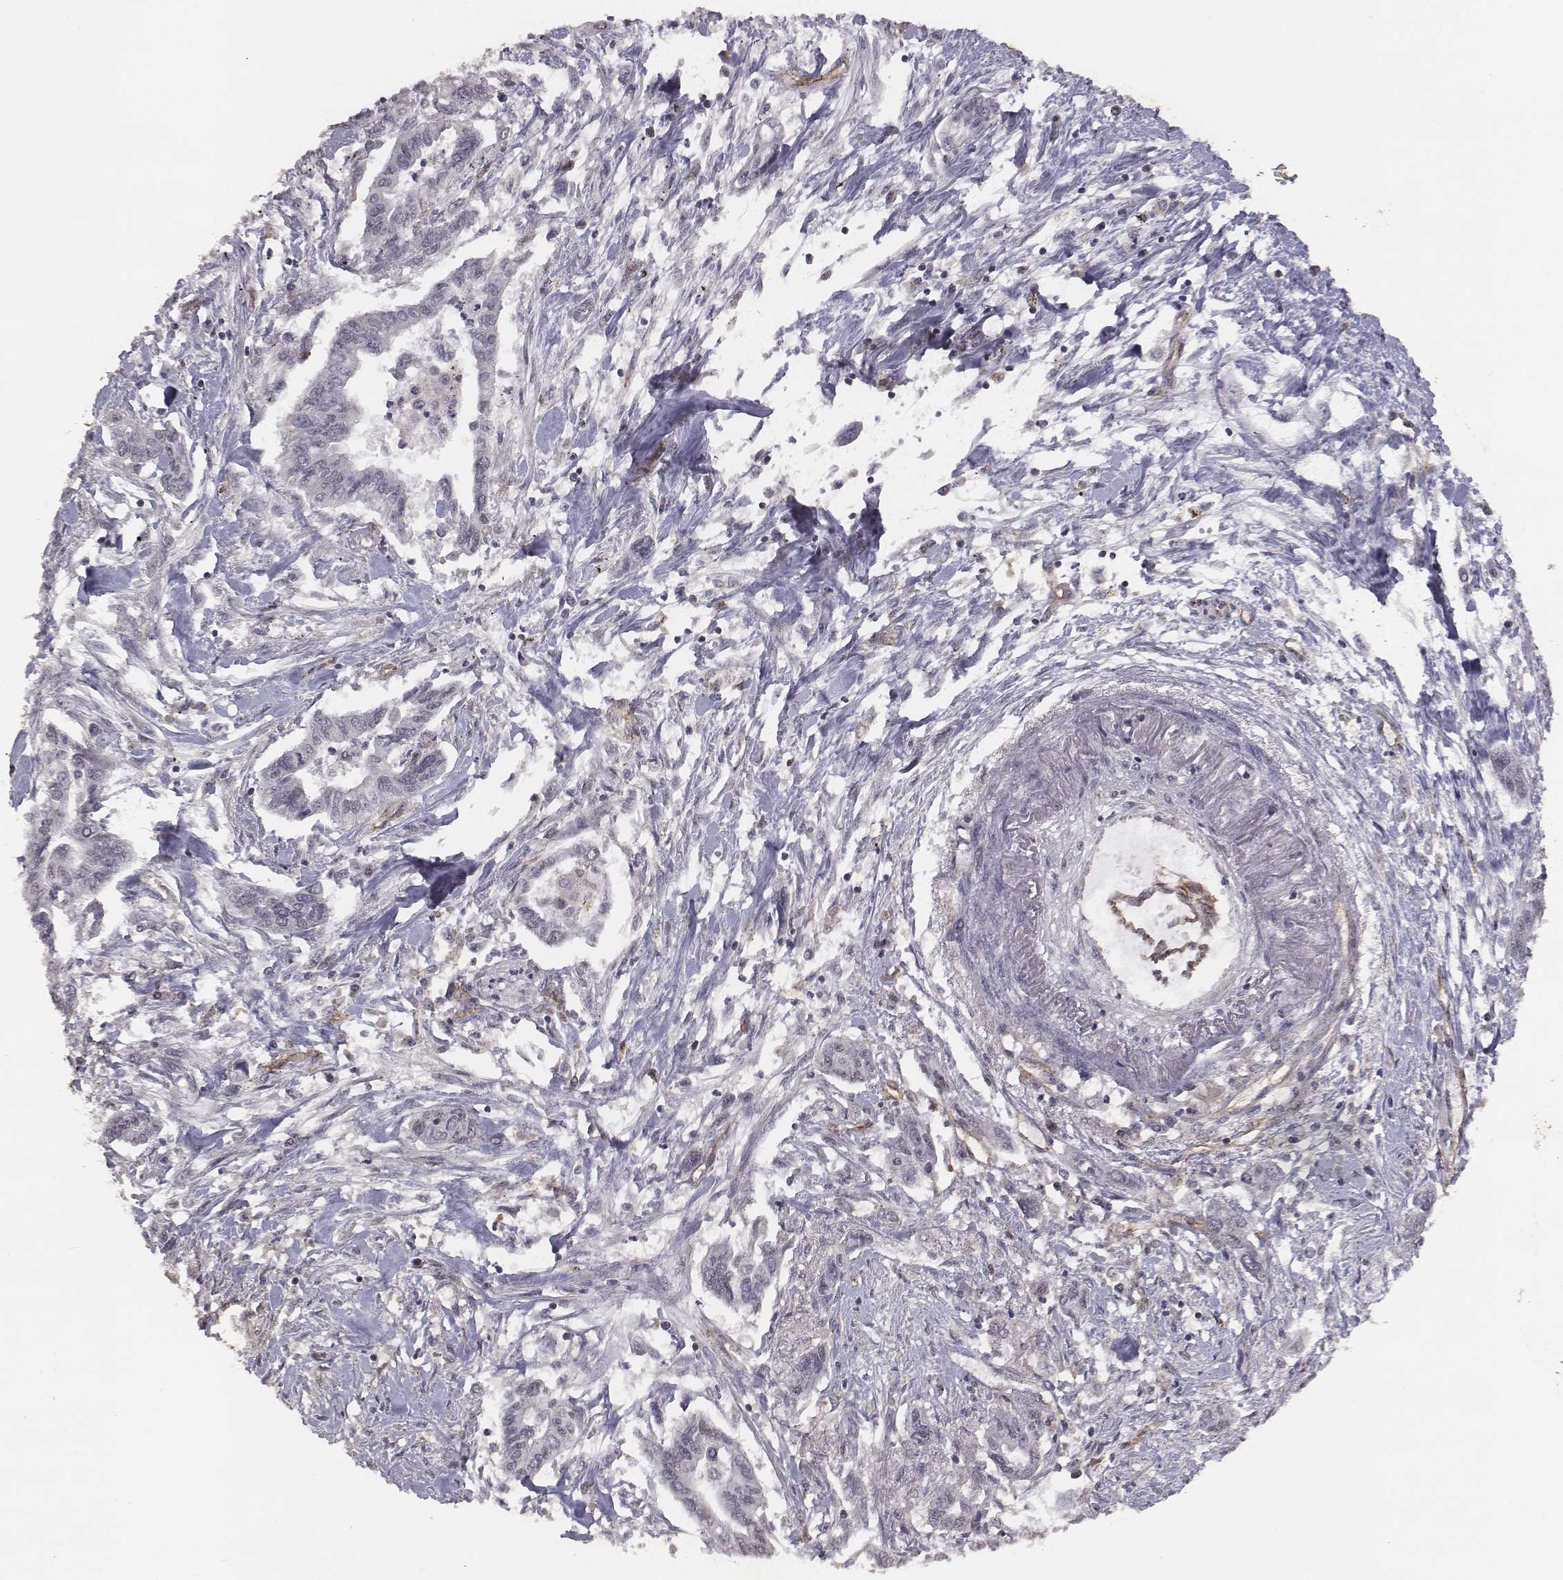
{"staining": {"intensity": "negative", "quantity": "none", "location": "none"}, "tissue": "pancreatic cancer", "cell_type": "Tumor cells", "image_type": "cancer", "snomed": [{"axis": "morphology", "description": "Adenocarcinoma, NOS"}, {"axis": "topography", "description": "Pancreas"}], "caption": "A micrograph of adenocarcinoma (pancreatic) stained for a protein shows no brown staining in tumor cells.", "gene": "PTPRG", "patient": {"sex": "male", "age": 60}}